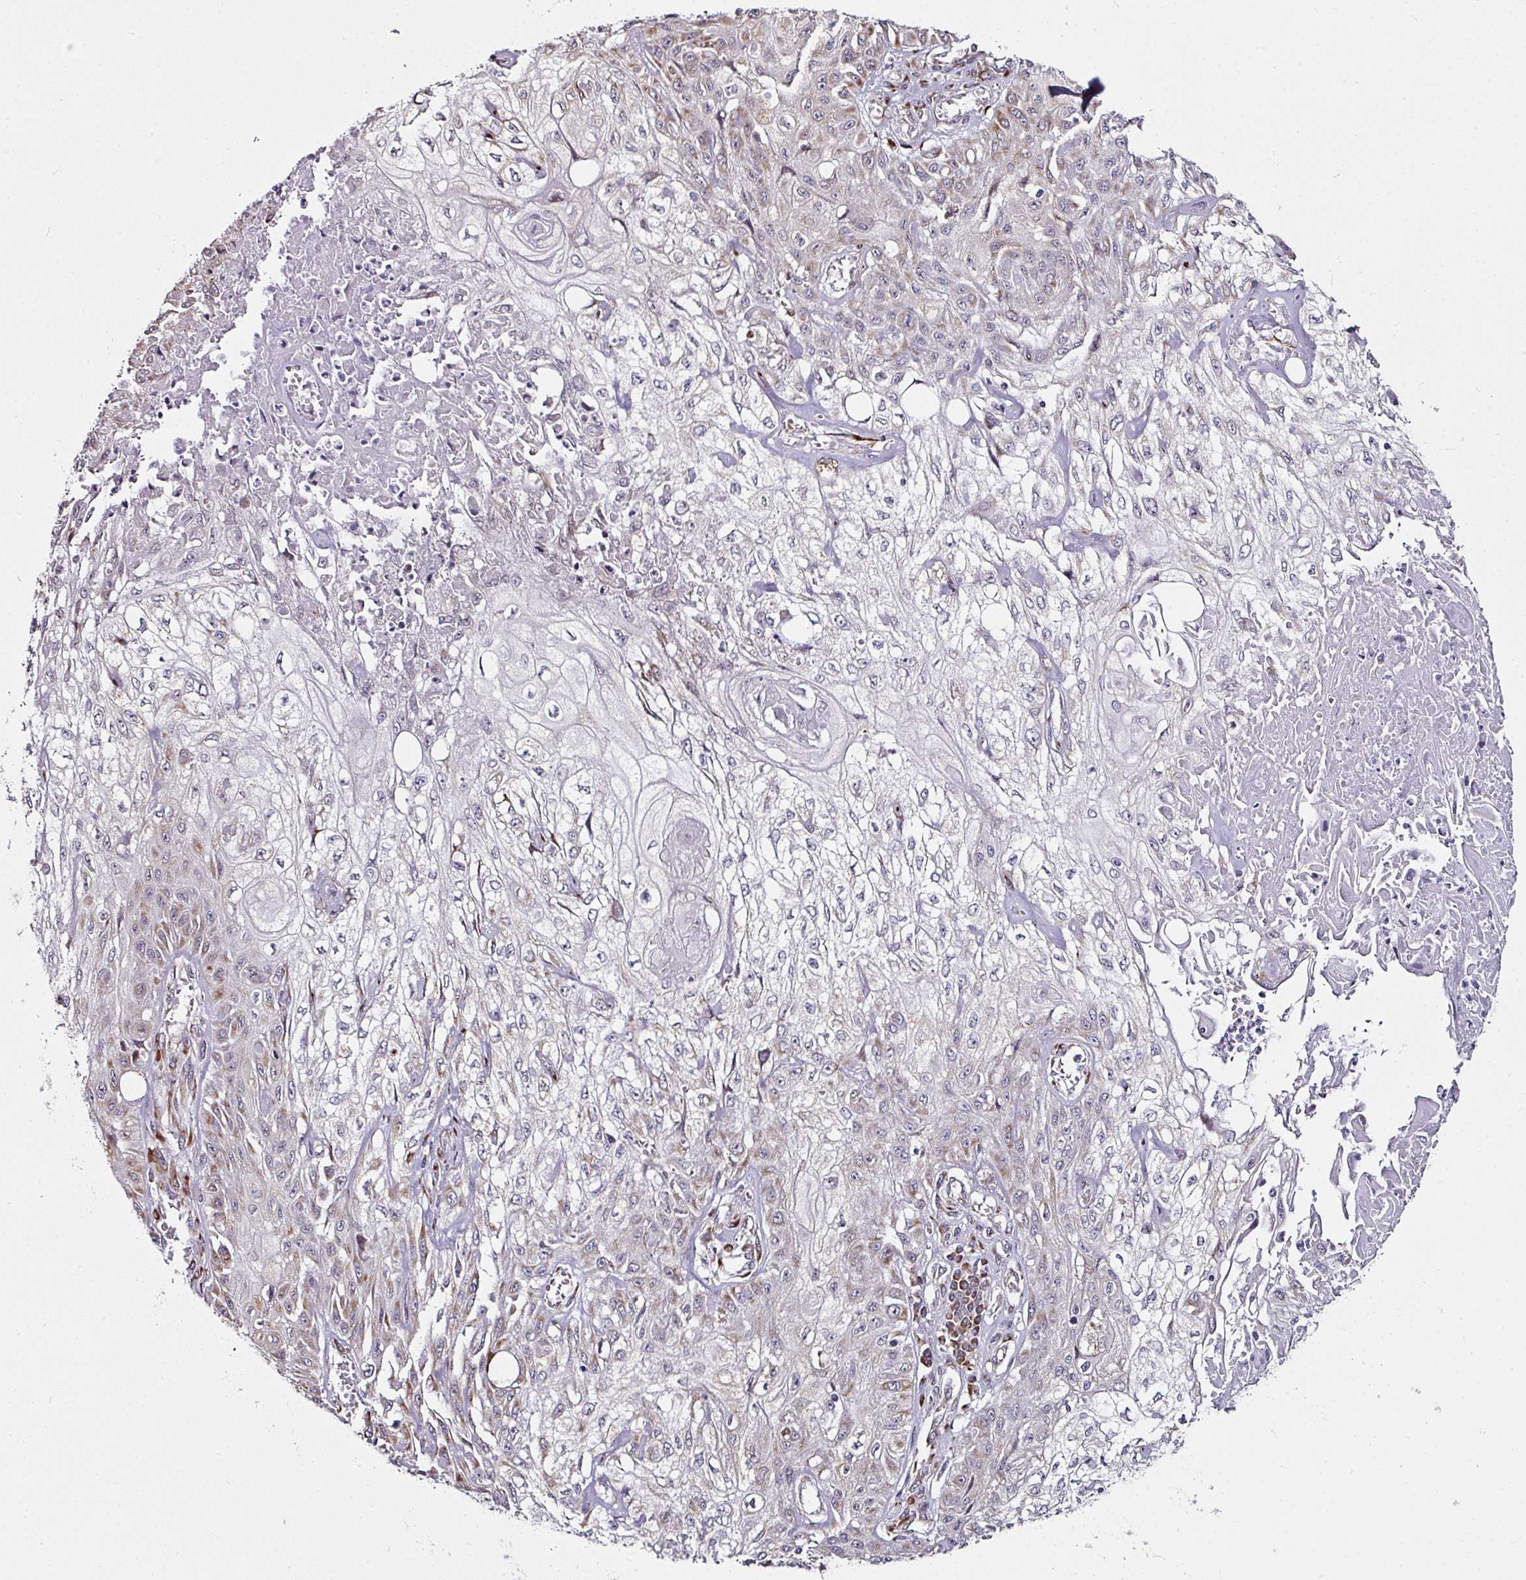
{"staining": {"intensity": "moderate", "quantity": "25%-75%", "location": "cytoplasmic/membranous"}, "tissue": "skin cancer", "cell_type": "Tumor cells", "image_type": "cancer", "snomed": [{"axis": "morphology", "description": "Squamous cell carcinoma, NOS"}, {"axis": "morphology", "description": "Squamous cell carcinoma, metastatic, NOS"}, {"axis": "topography", "description": "Skin"}, {"axis": "topography", "description": "Lymph node"}], "caption": "Tumor cells show medium levels of moderate cytoplasmic/membranous expression in approximately 25%-75% of cells in human skin cancer.", "gene": "APOLD1", "patient": {"sex": "male", "age": 75}}